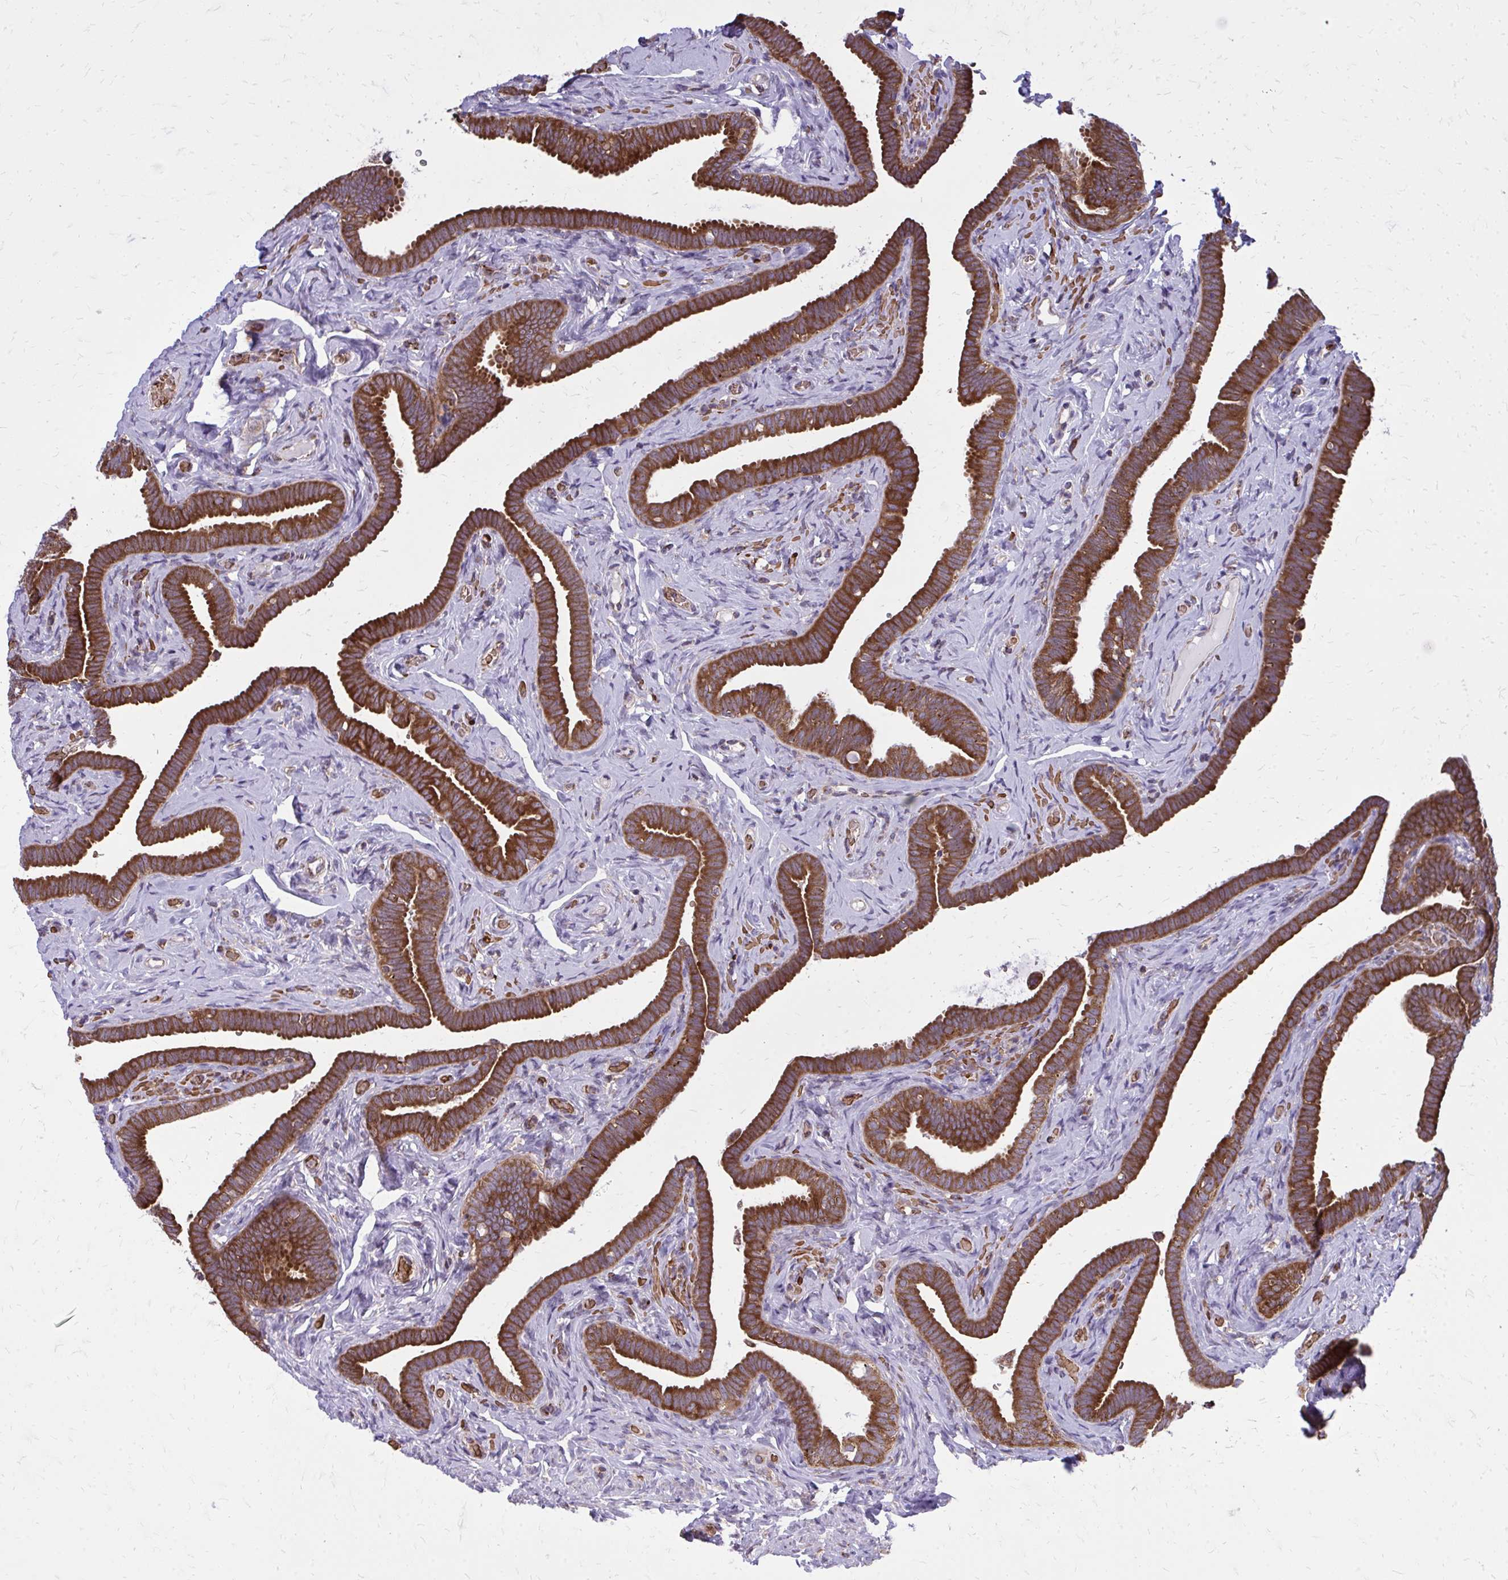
{"staining": {"intensity": "strong", "quantity": ">75%", "location": "cytoplasmic/membranous"}, "tissue": "fallopian tube", "cell_type": "Glandular cells", "image_type": "normal", "snomed": [{"axis": "morphology", "description": "Normal tissue, NOS"}, {"axis": "topography", "description": "Fallopian tube"}], "caption": "Immunohistochemical staining of benign human fallopian tube reveals >75% levels of strong cytoplasmic/membranous protein staining in approximately >75% of glandular cells.", "gene": "PDK4", "patient": {"sex": "female", "age": 69}}